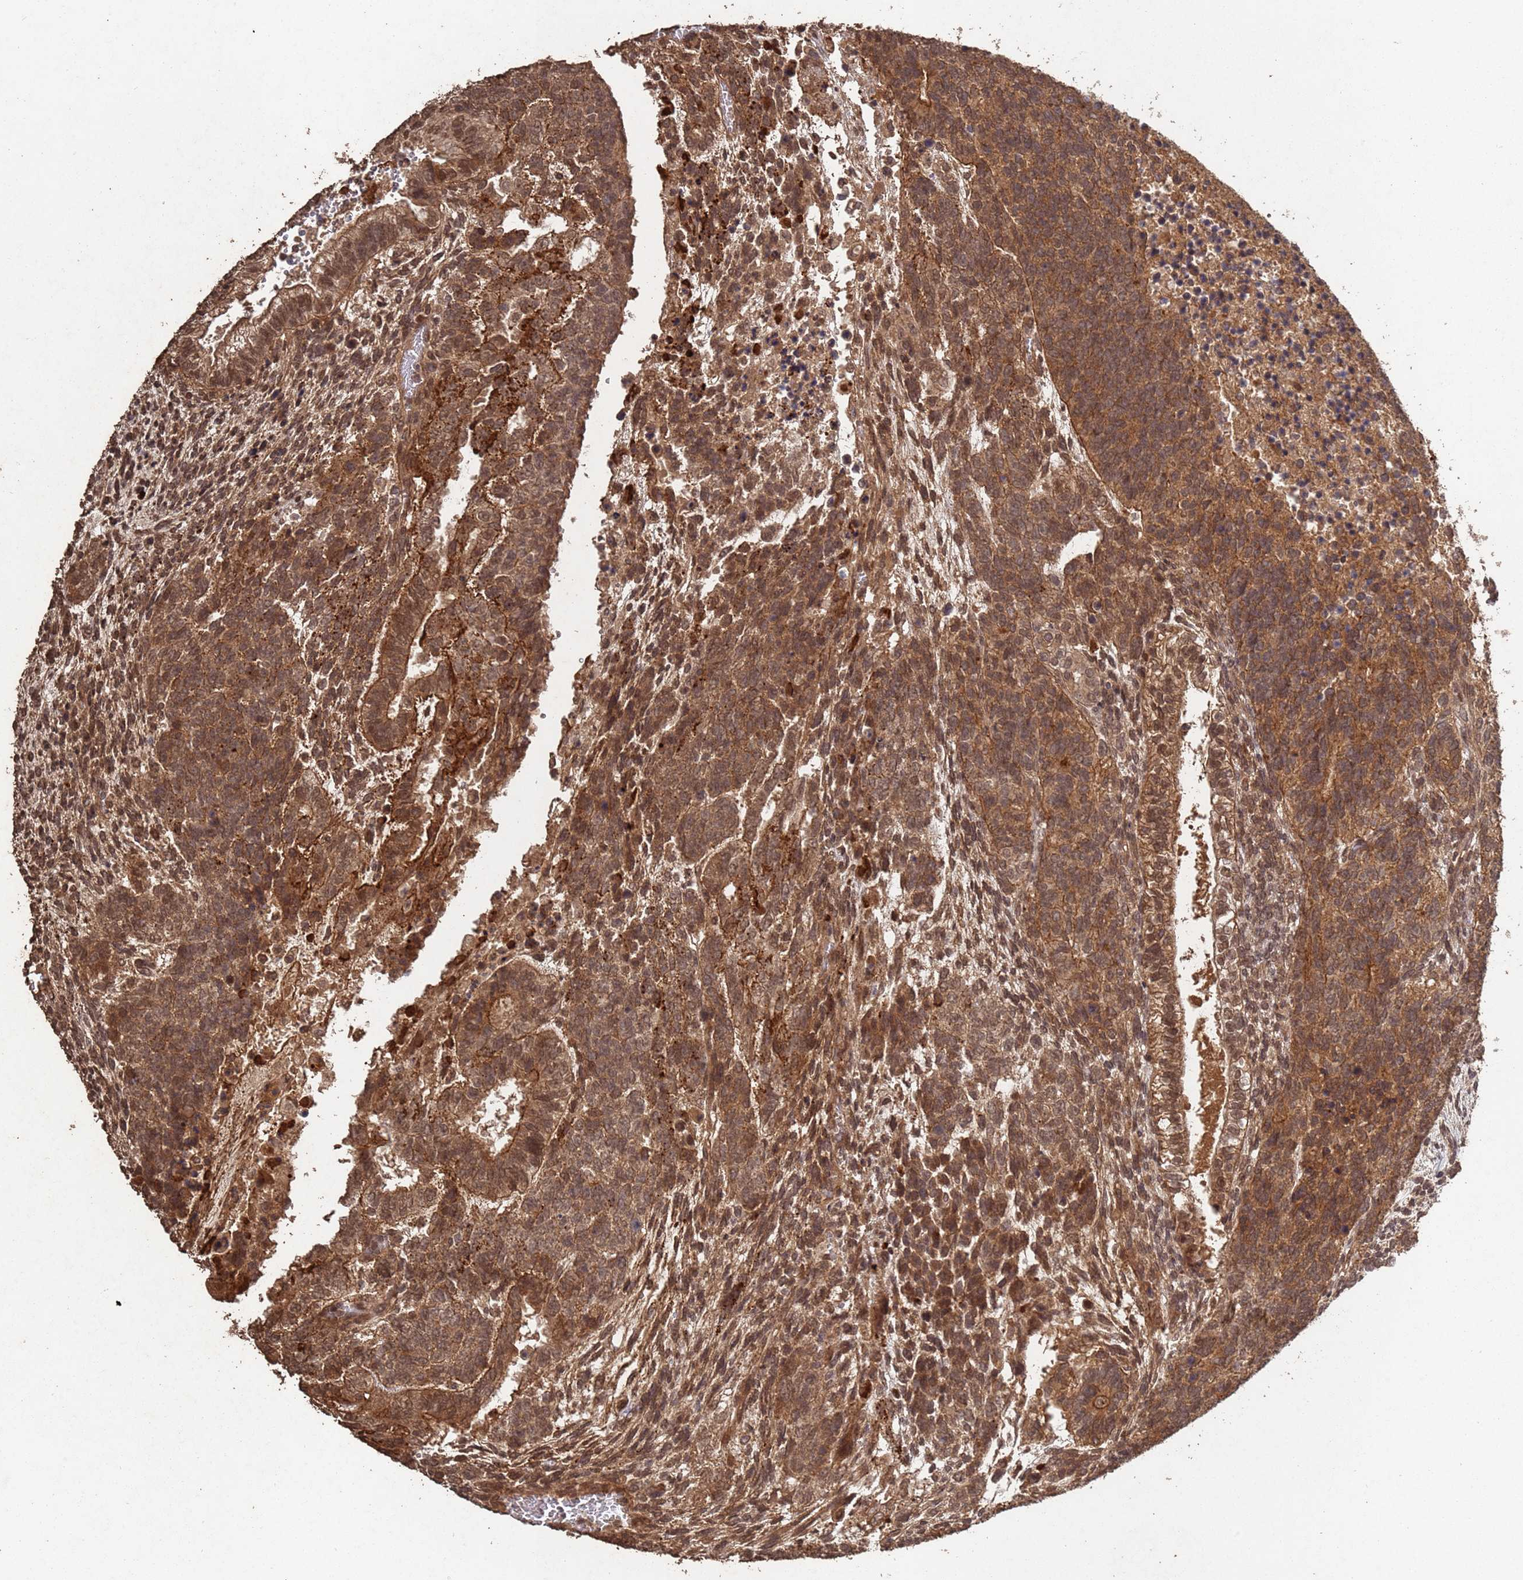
{"staining": {"intensity": "moderate", "quantity": ">75%", "location": "cytoplasmic/membranous,nuclear"}, "tissue": "testis cancer", "cell_type": "Tumor cells", "image_type": "cancer", "snomed": [{"axis": "morphology", "description": "Carcinoma, Embryonal, NOS"}, {"axis": "topography", "description": "Testis"}], "caption": "Moderate cytoplasmic/membranous and nuclear expression for a protein is identified in approximately >75% of tumor cells of embryonal carcinoma (testis) using IHC.", "gene": "FRAT1", "patient": {"sex": "male", "age": 23}}